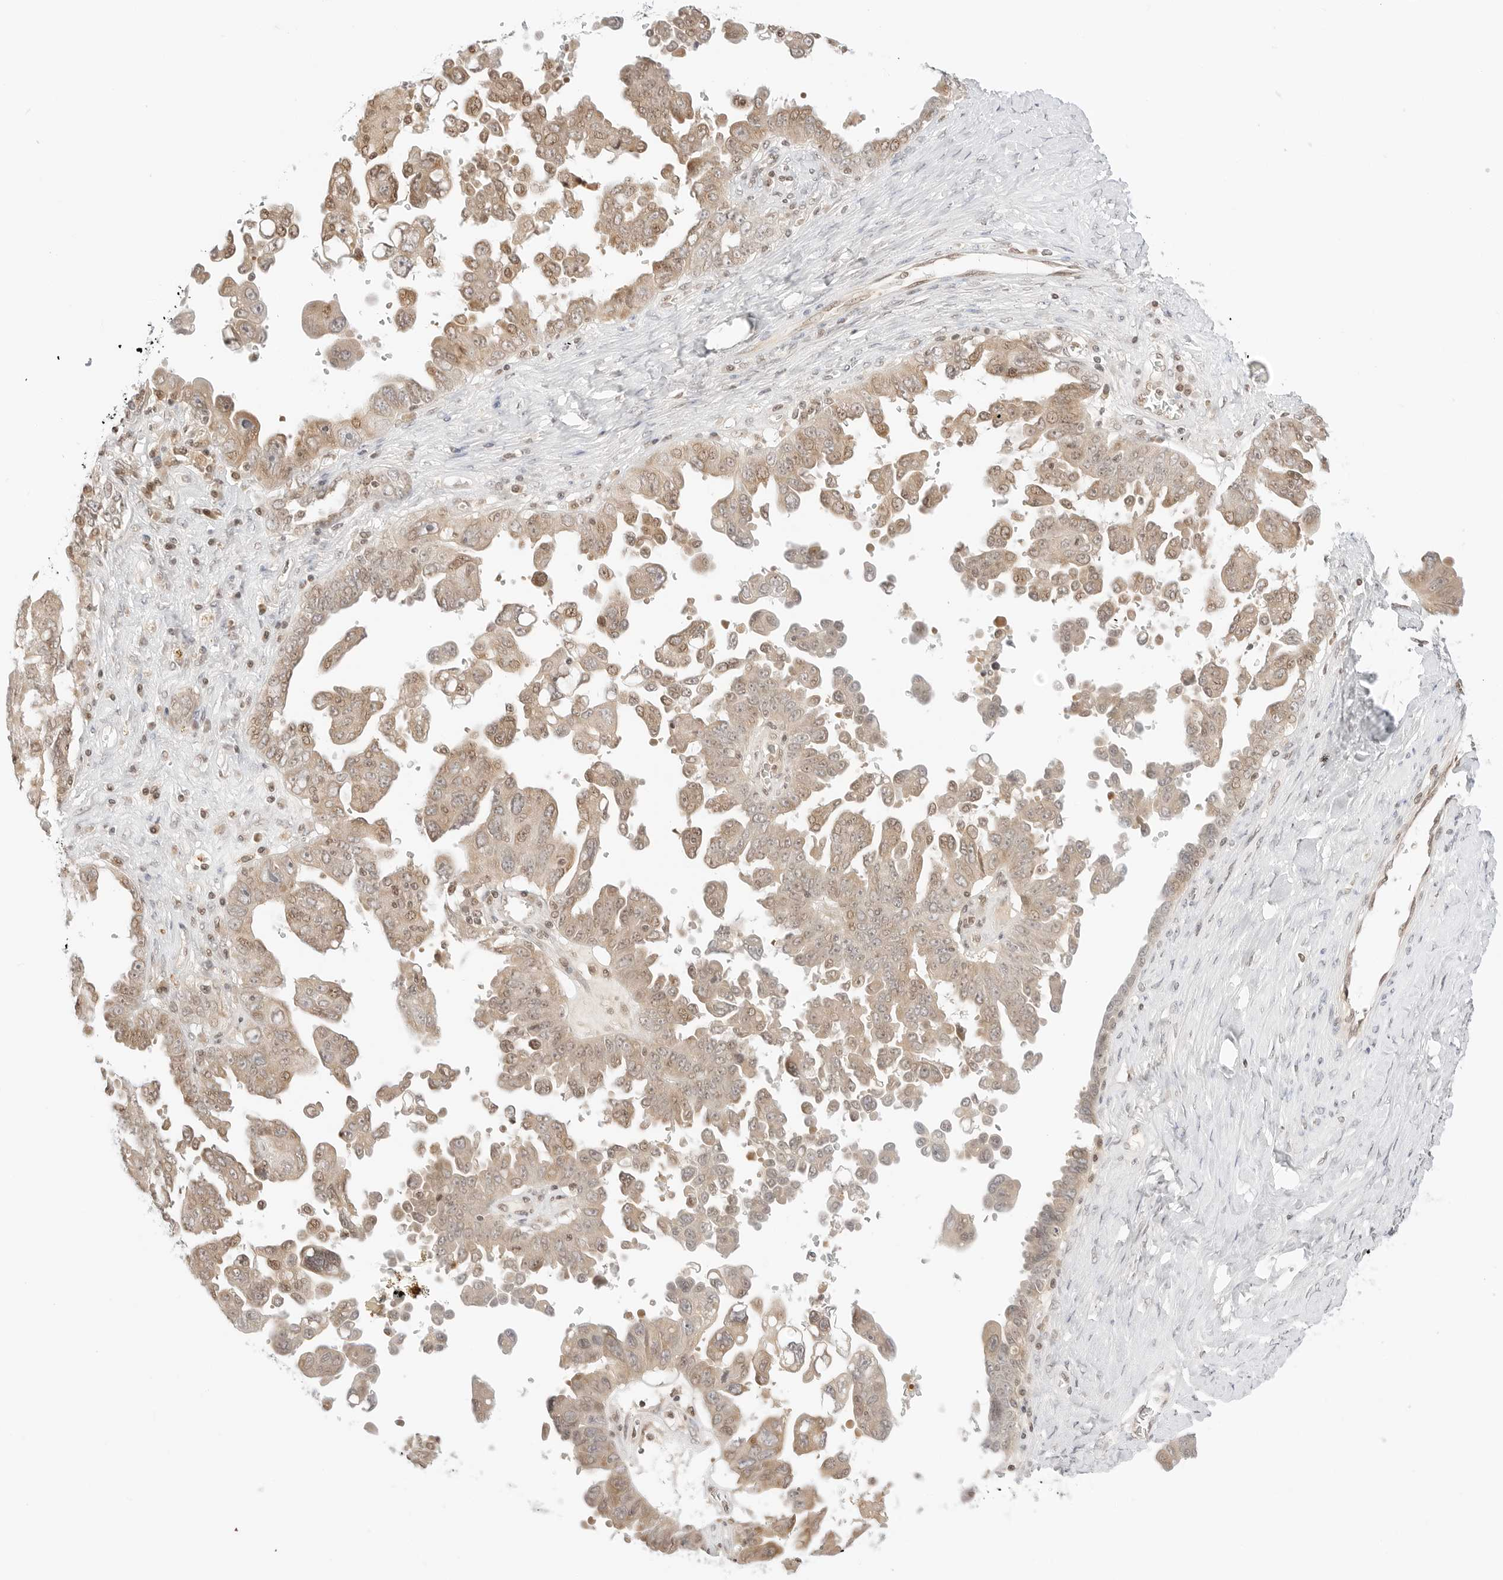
{"staining": {"intensity": "moderate", "quantity": ">75%", "location": "cytoplasmic/membranous,nuclear"}, "tissue": "ovarian cancer", "cell_type": "Tumor cells", "image_type": "cancer", "snomed": [{"axis": "morphology", "description": "Carcinoma, endometroid"}, {"axis": "topography", "description": "Ovary"}], "caption": "IHC (DAB (3,3'-diaminobenzidine)) staining of human ovarian cancer demonstrates moderate cytoplasmic/membranous and nuclear protein positivity in about >75% of tumor cells.", "gene": "RPS6KL1", "patient": {"sex": "female", "age": 62}}